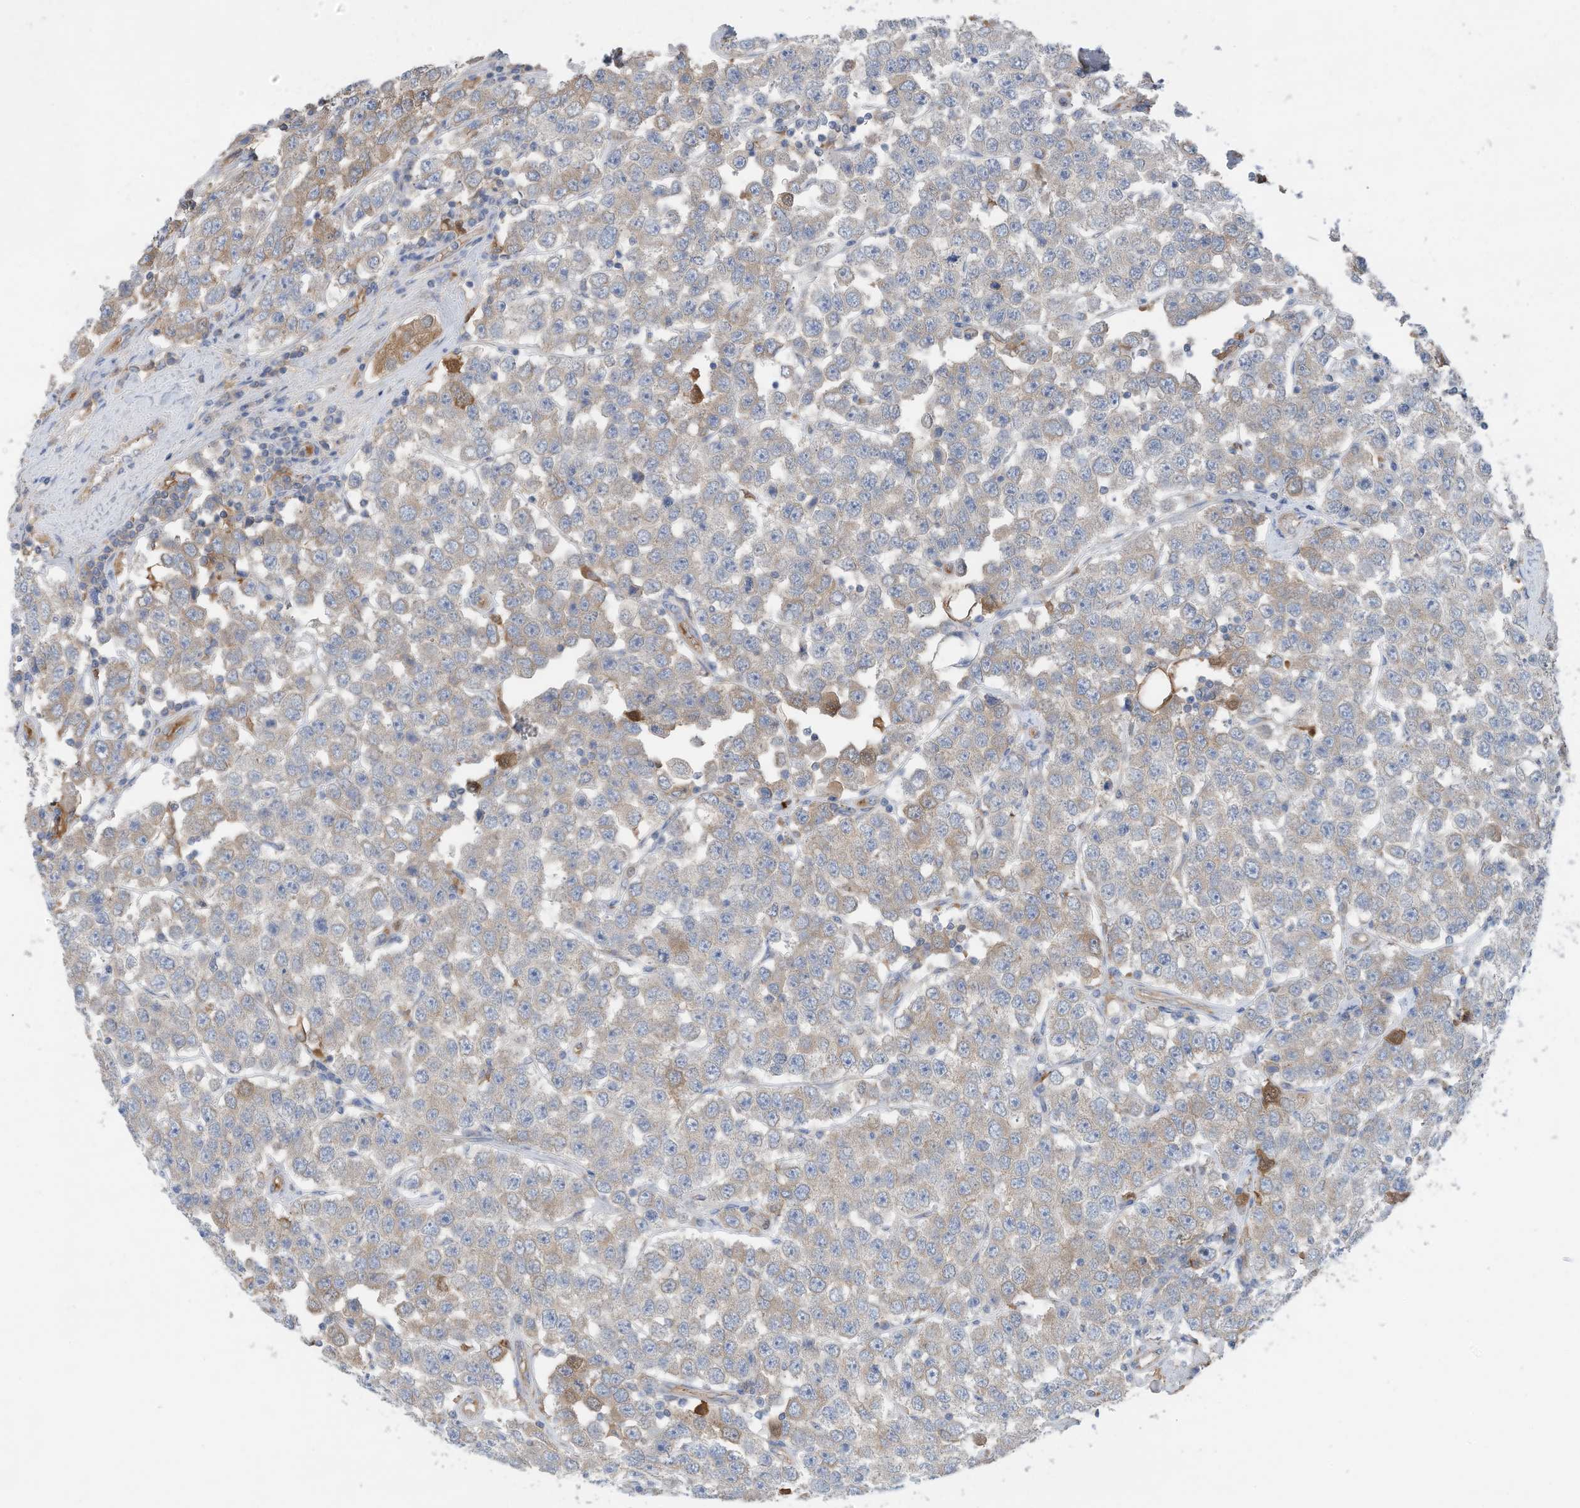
{"staining": {"intensity": "moderate", "quantity": "25%-75%", "location": "cytoplasmic/membranous"}, "tissue": "testis cancer", "cell_type": "Tumor cells", "image_type": "cancer", "snomed": [{"axis": "morphology", "description": "Seminoma, NOS"}, {"axis": "topography", "description": "Testis"}], "caption": "Testis cancer (seminoma) tissue exhibits moderate cytoplasmic/membranous positivity in about 25%-75% of tumor cells, visualized by immunohistochemistry.", "gene": "SLC5A11", "patient": {"sex": "male", "age": 28}}